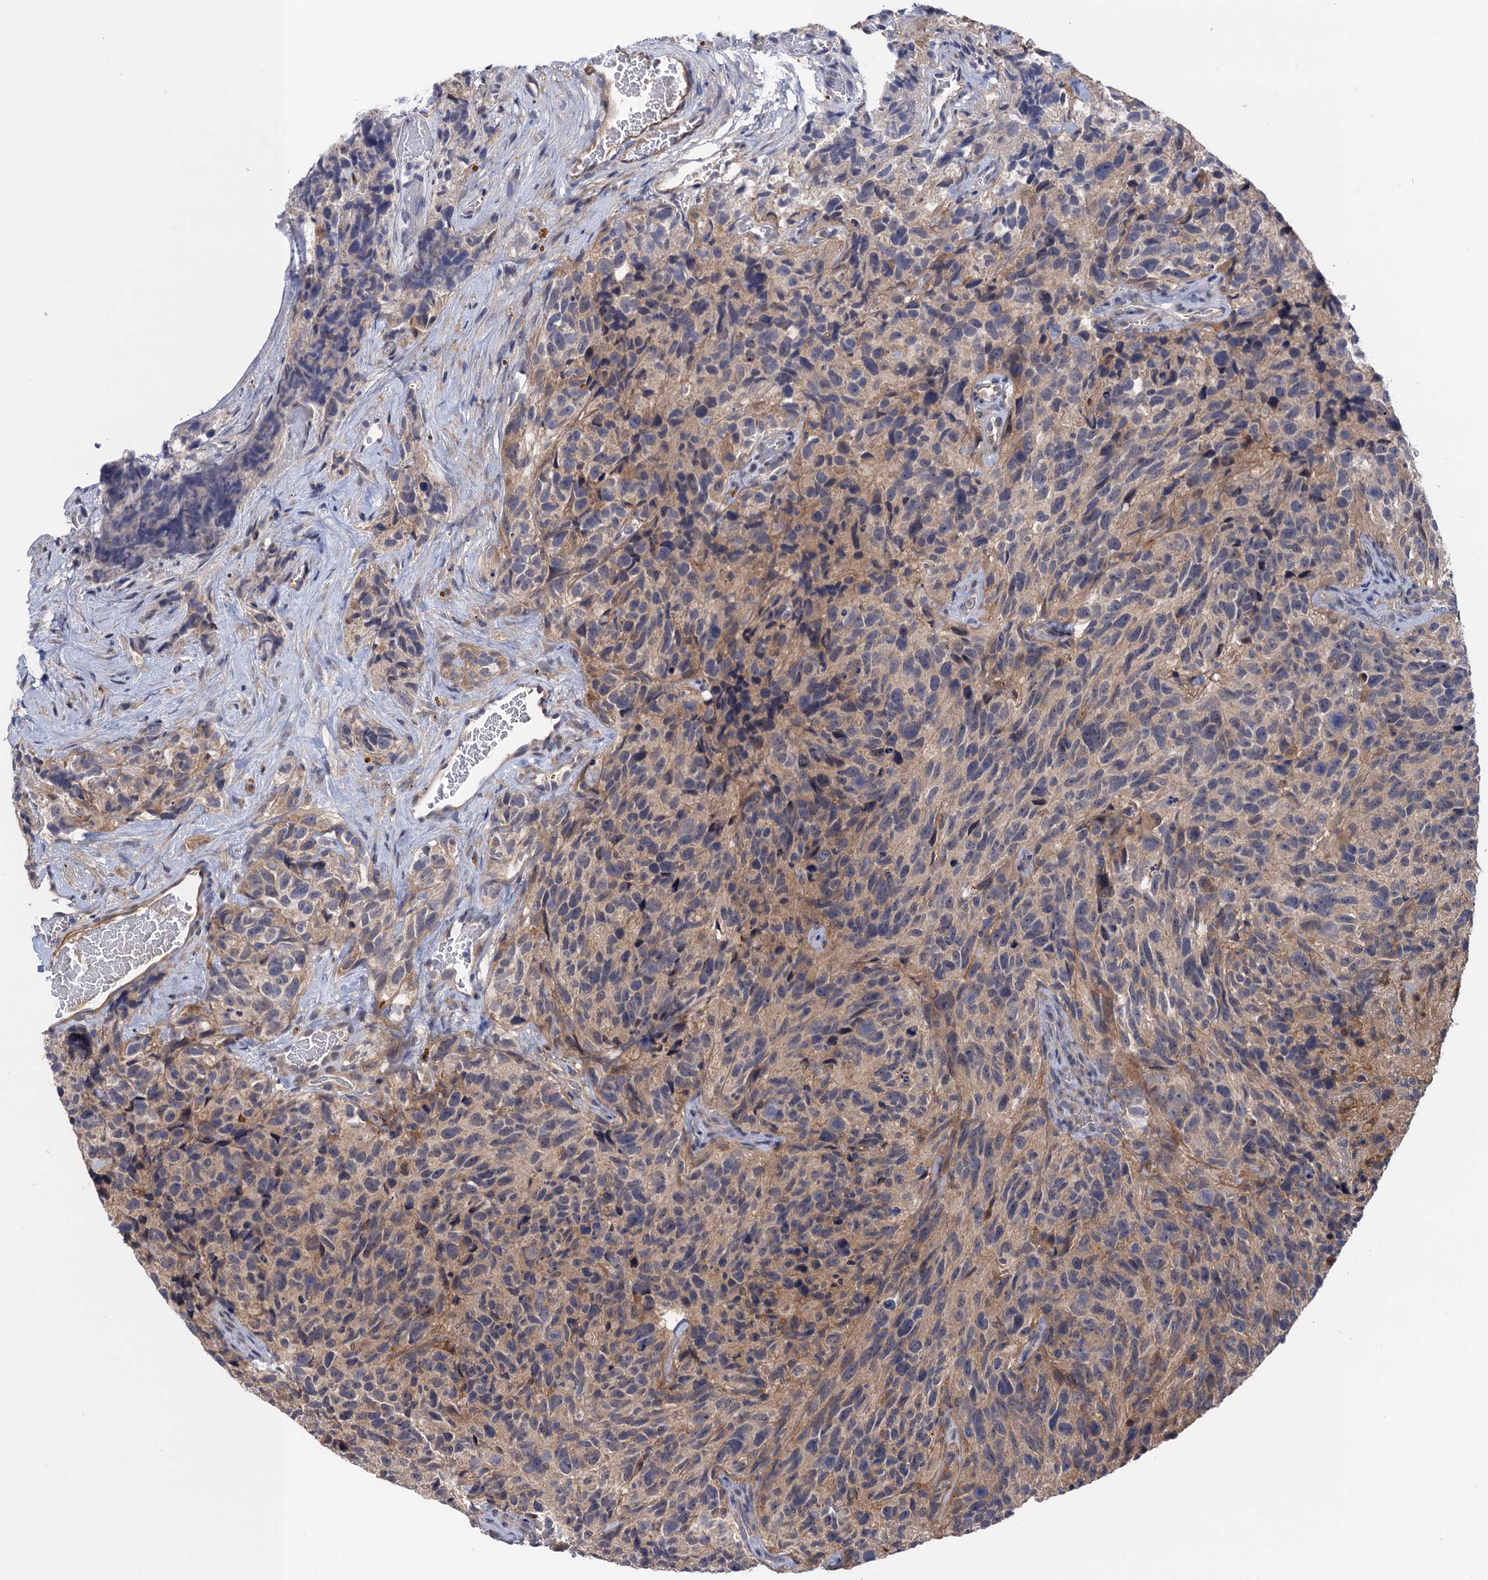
{"staining": {"intensity": "negative", "quantity": "none", "location": "none"}, "tissue": "glioma", "cell_type": "Tumor cells", "image_type": "cancer", "snomed": [{"axis": "morphology", "description": "Glioma, malignant, High grade"}, {"axis": "topography", "description": "Brain"}], "caption": "Tumor cells are negative for protein expression in human malignant high-grade glioma. (Brightfield microscopy of DAB (3,3'-diaminobenzidine) immunohistochemistry at high magnification).", "gene": "NEK8", "patient": {"sex": "male", "age": 69}}